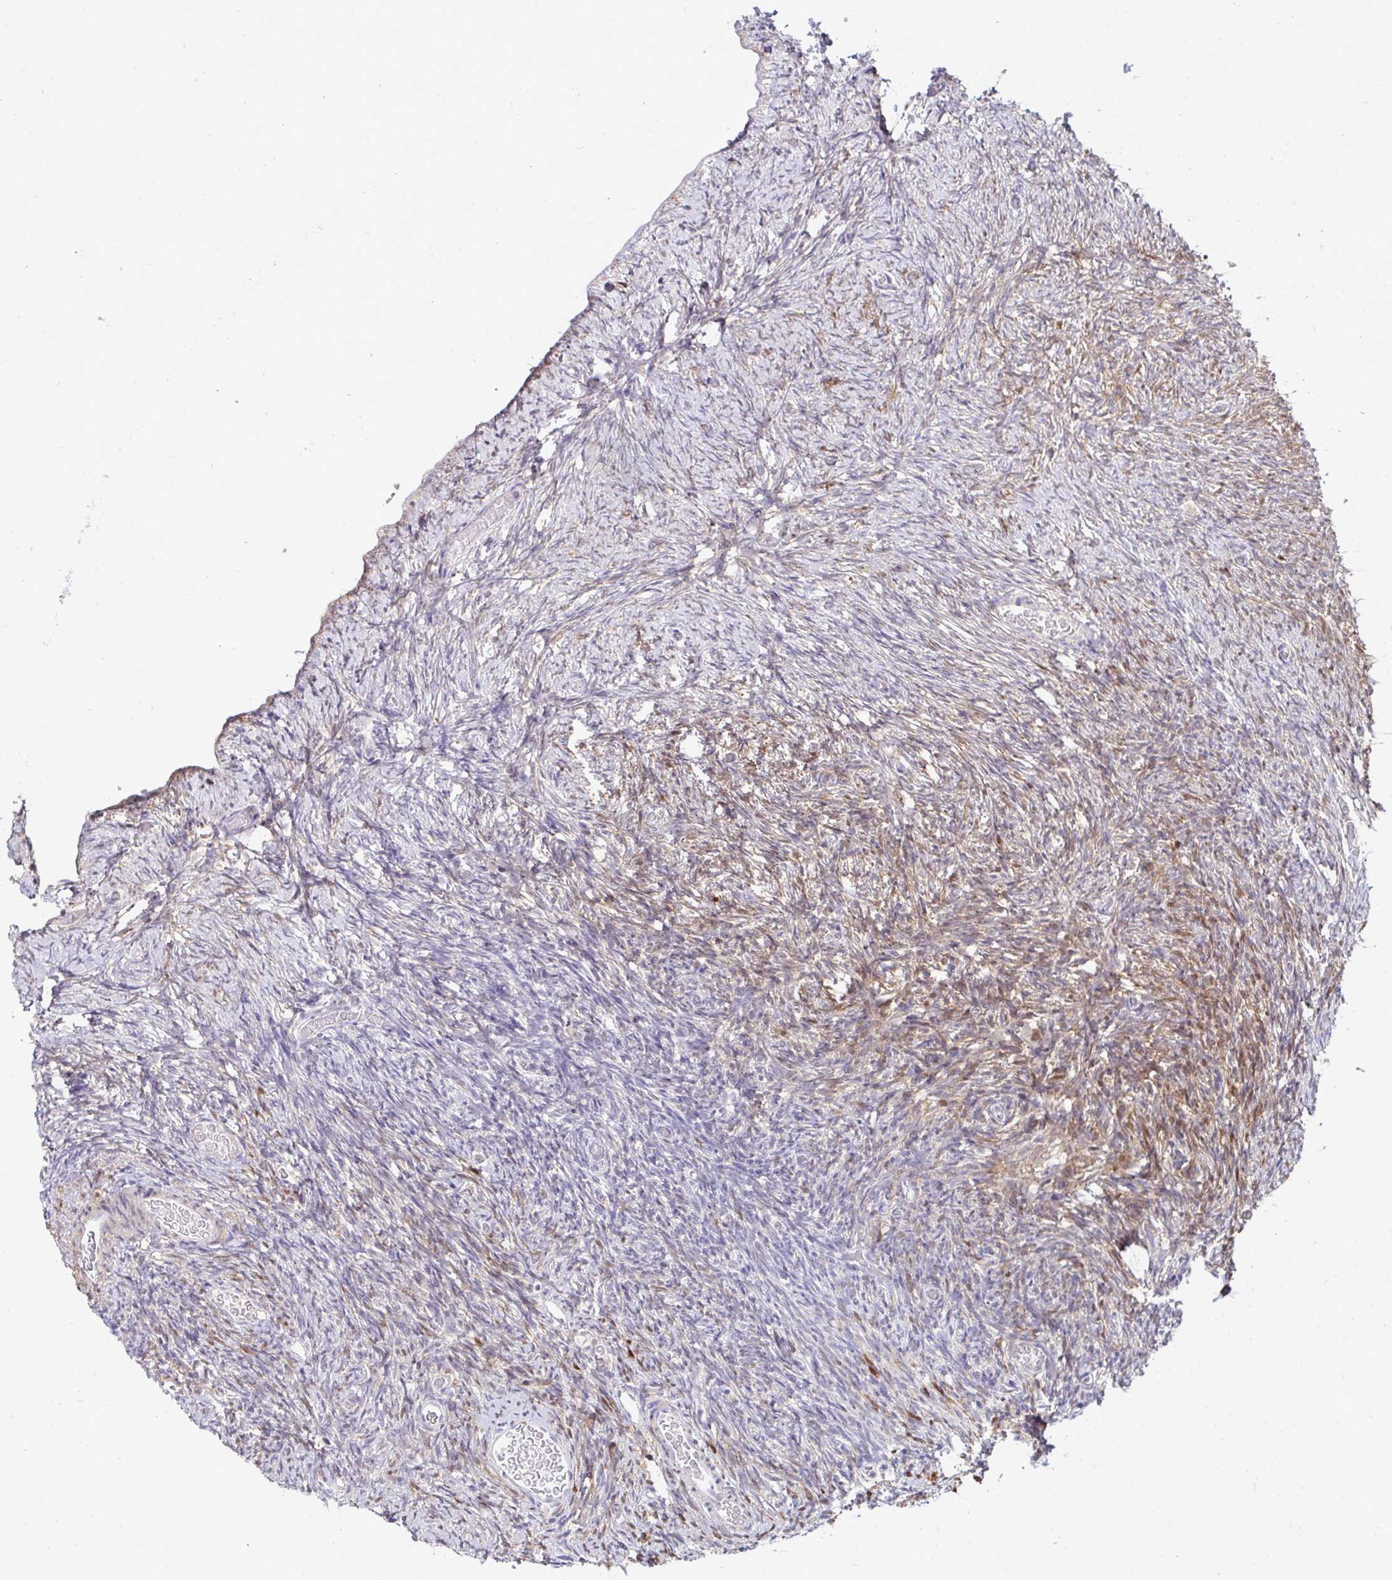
{"staining": {"intensity": "moderate", "quantity": "25%-75%", "location": "cytoplasmic/membranous,nuclear"}, "tissue": "ovary", "cell_type": "Ovarian stroma cells", "image_type": "normal", "snomed": [{"axis": "morphology", "description": "Normal tissue, NOS"}, {"axis": "topography", "description": "Ovary"}], "caption": "IHC micrograph of benign ovary: human ovary stained using immunohistochemistry displays medium levels of moderate protein expression localized specifically in the cytoplasmic/membranous,nuclear of ovarian stroma cells, appearing as a cytoplasmic/membranous,nuclear brown color.", "gene": "HSPB6", "patient": {"sex": "female", "age": 39}}